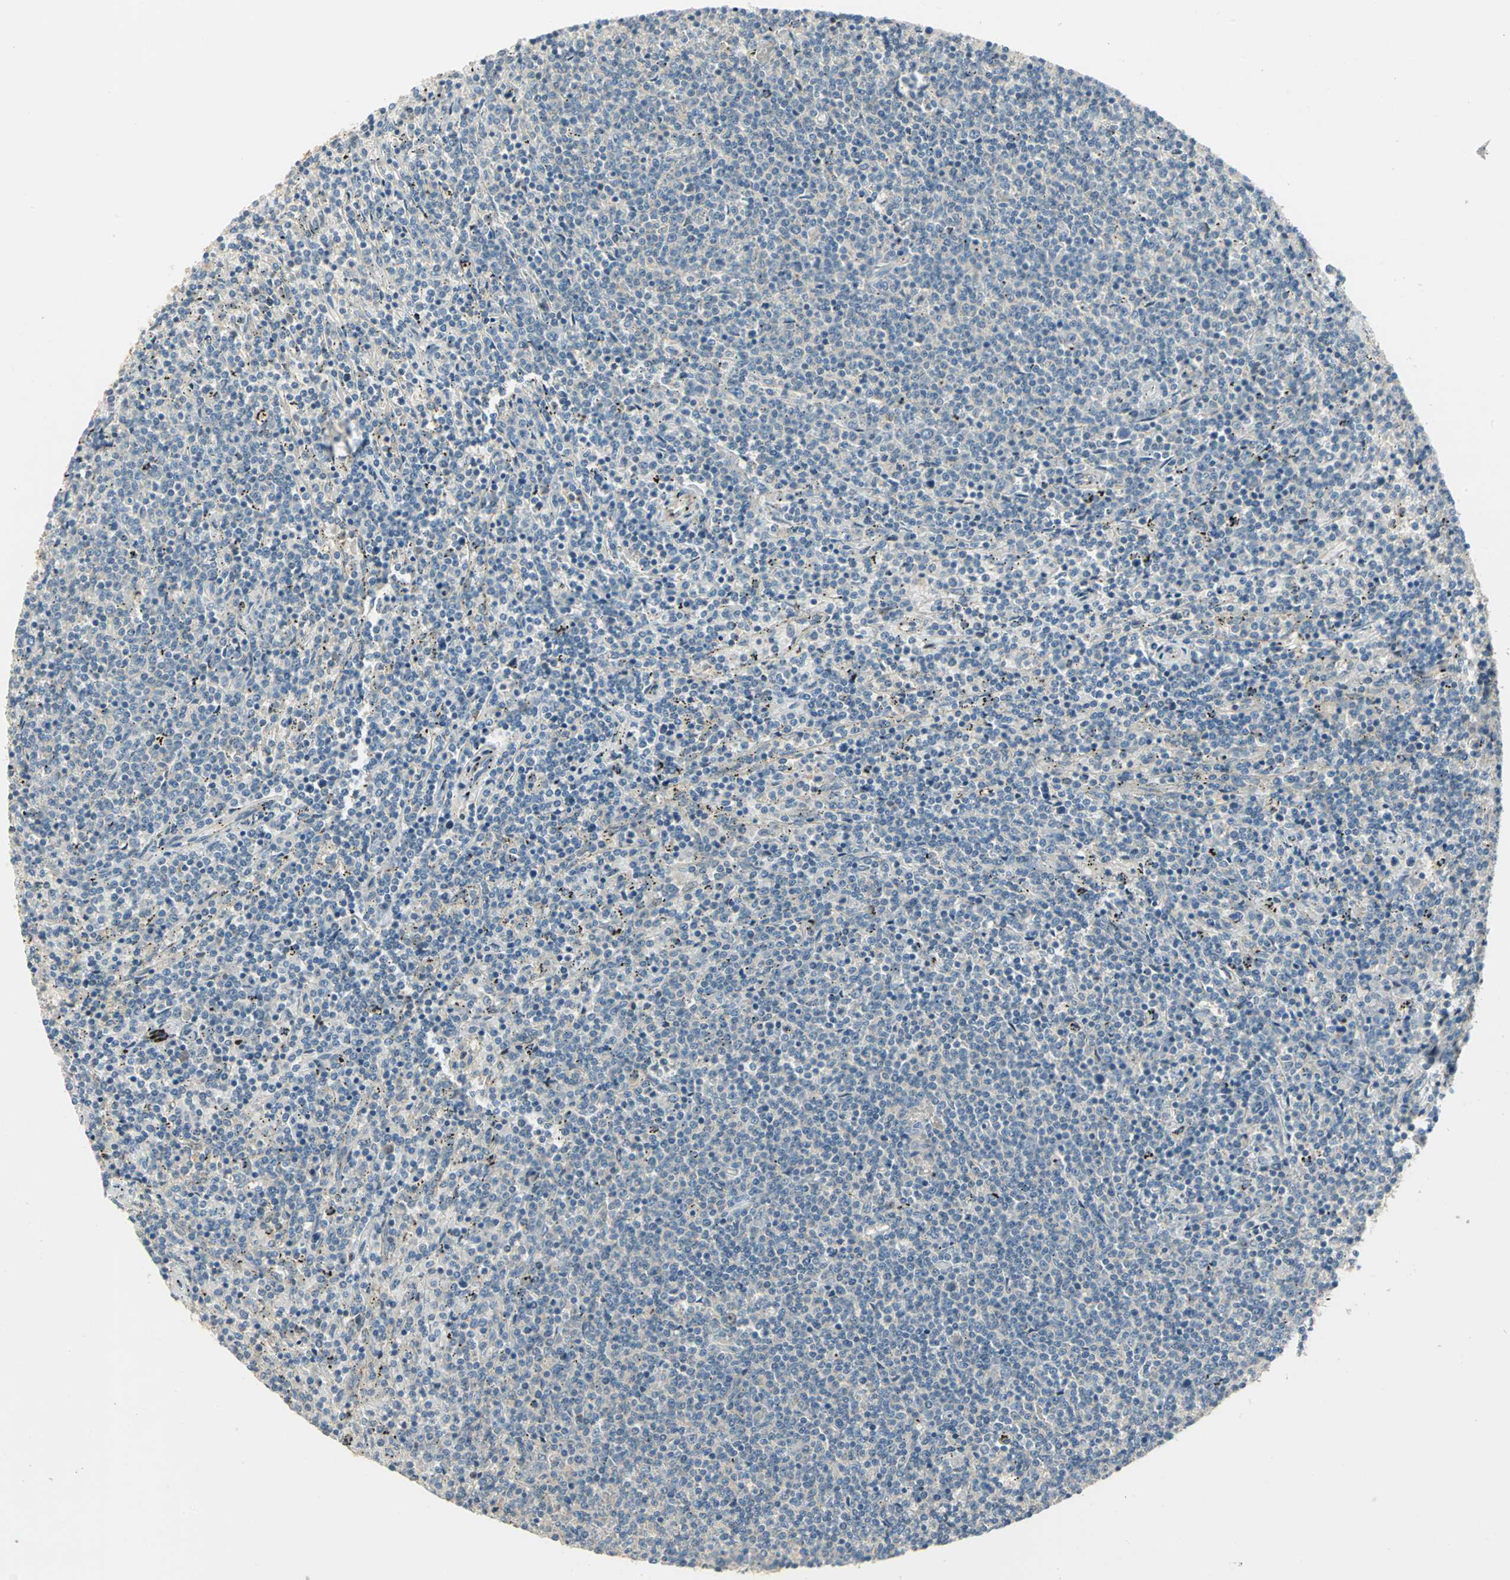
{"staining": {"intensity": "negative", "quantity": "none", "location": "none"}, "tissue": "lymphoma", "cell_type": "Tumor cells", "image_type": "cancer", "snomed": [{"axis": "morphology", "description": "Malignant lymphoma, non-Hodgkin's type, Low grade"}, {"axis": "topography", "description": "Spleen"}], "caption": "Tumor cells show no significant staining in malignant lymphoma, non-Hodgkin's type (low-grade).", "gene": "PROC", "patient": {"sex": "female", "age": 50}}